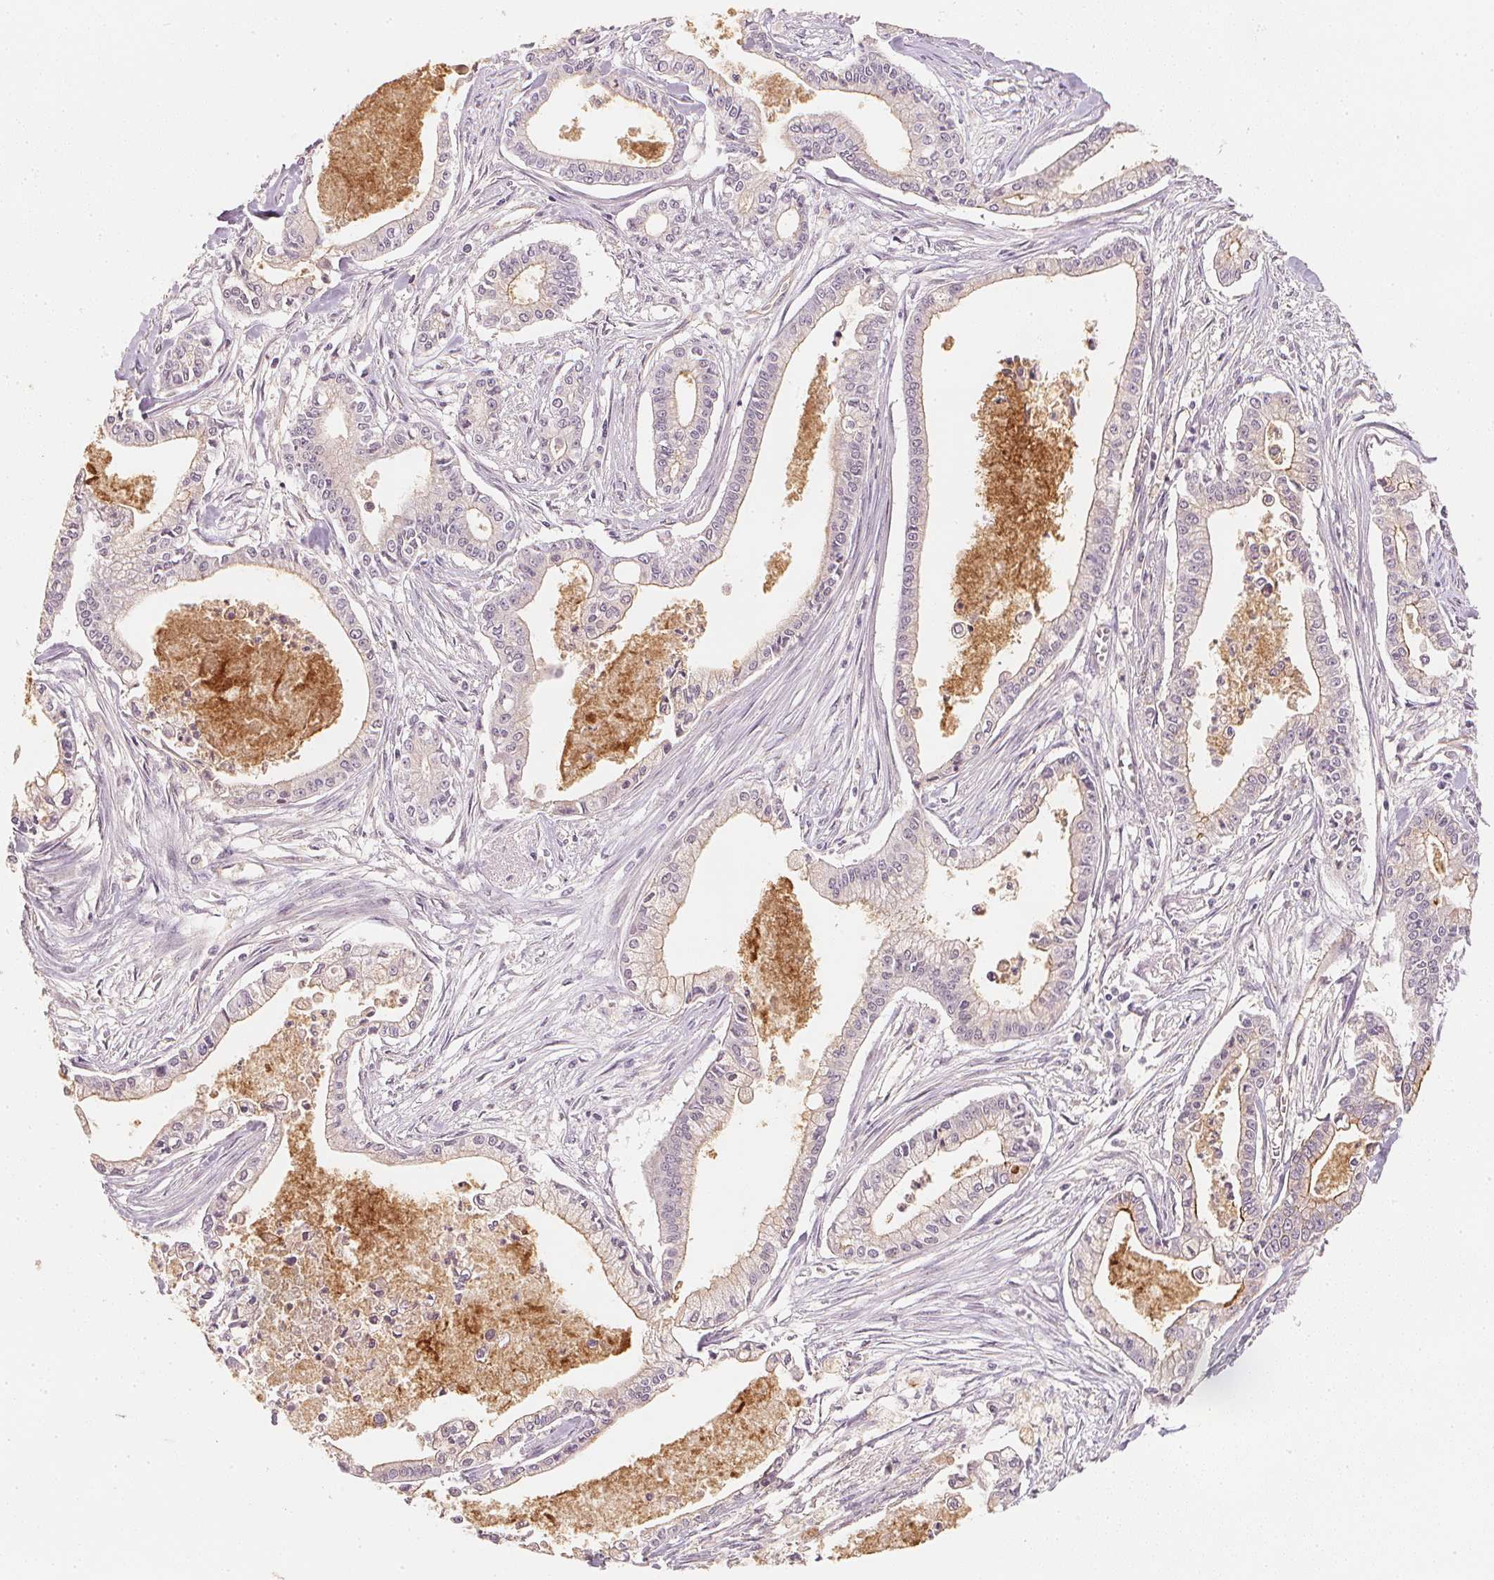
{"staining": {"intensity": "negative", "quantity": "none", "location": "none"}, "tissue": "pancreatic cancer", "cell_type": "Tumor cells", "image_type": "cancer", "snomed": [{"axis": "morphology", "description": "Adenocarcinoma, NOS"}, {"axis": "topography", "description": "Pancreas"}], "caption": "Immunohistochemistry image of human adenocarcinoma (pancreatic) stained for a protein (brown), which shows no staining in tumor cells. (DAB (3,3'-diaminobenzidine) immunohistochemistry (IHC) visualized using brightfield microscopy, high magnification).", "gene": "CIB1", "patient": {"sex": "female", "age": 65}}